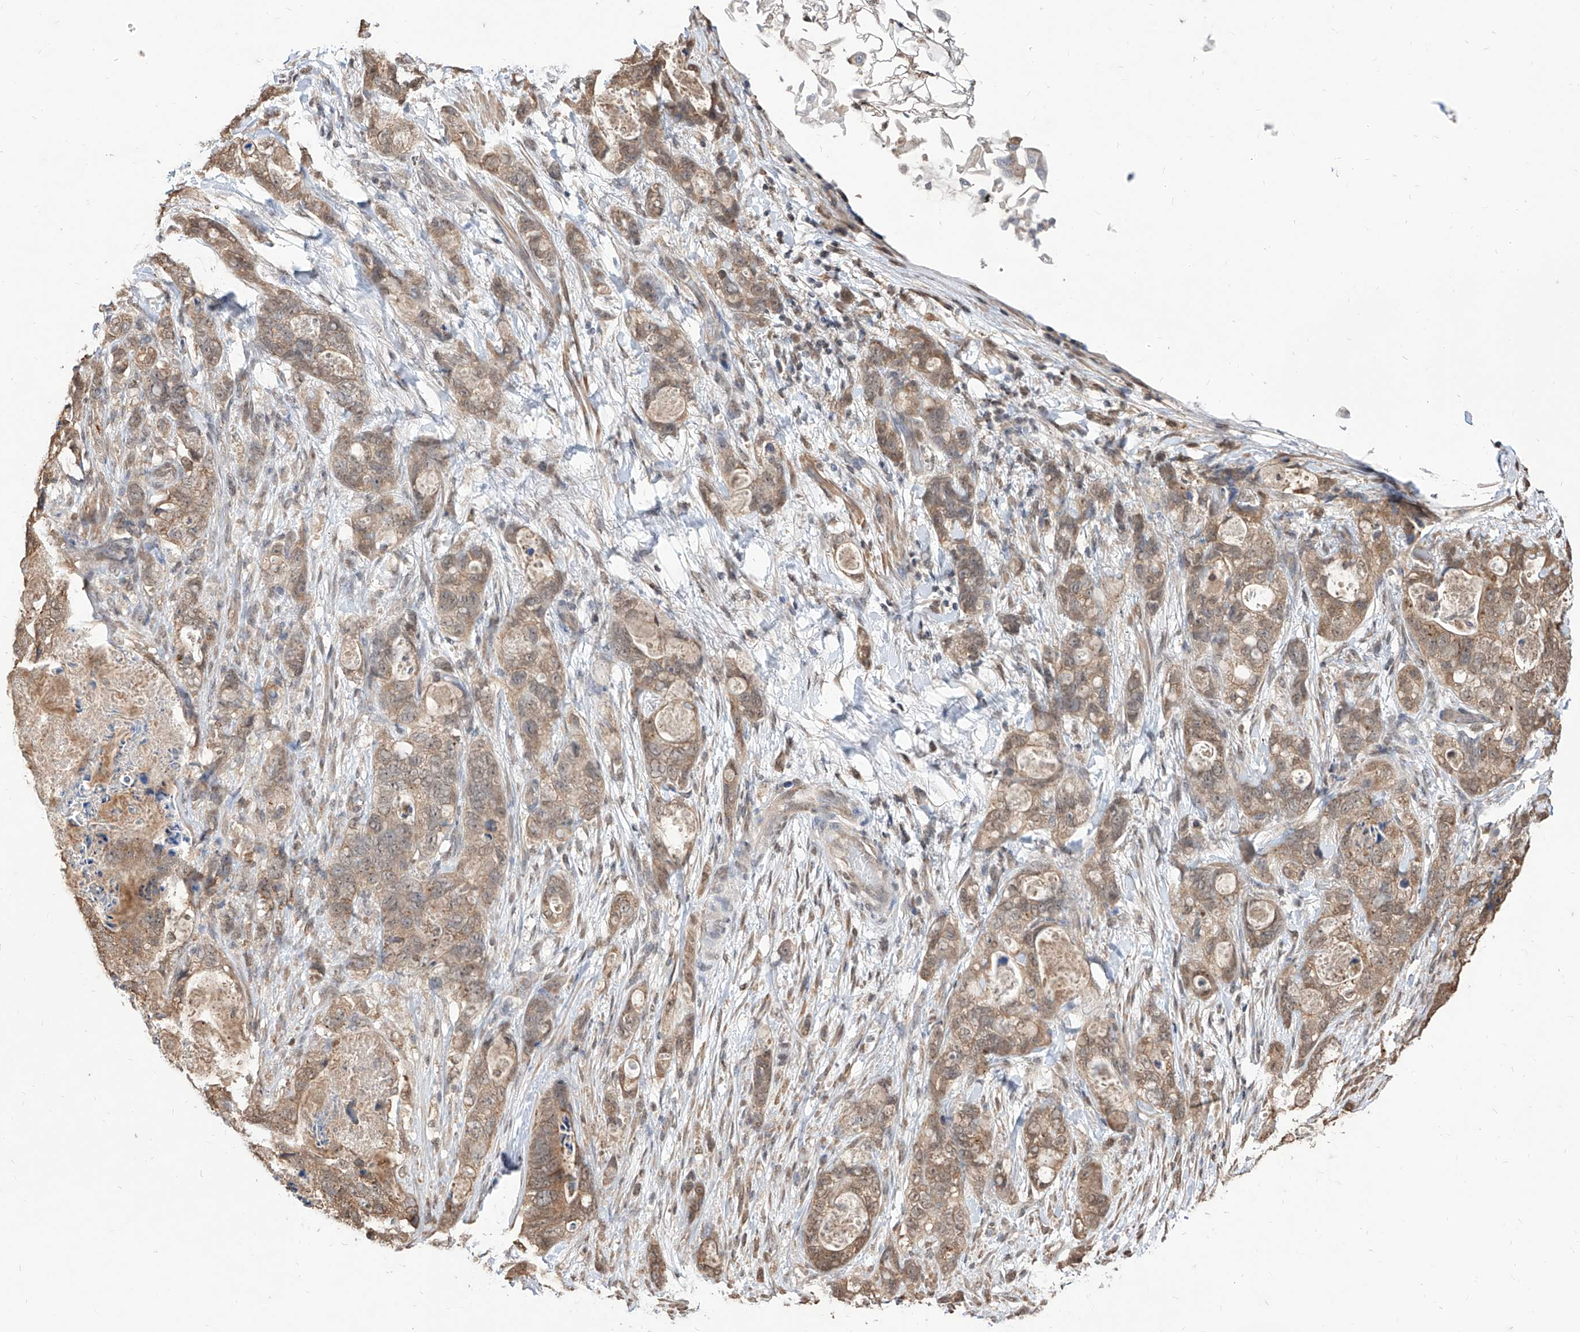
{"staining": {"intensity": "moderate", "quantity": ">75%", "location": "cytoplasmic/membranous"}, "tissue": "stomach cancer", "cell_type": "Tumor cells", "image_type": "cancer", "snomed": [{"axis": "morphology", "description": "Normal tissue, NOS"}, {"axis": "morphology", "description": "Adenocarcinoma, NOS"}, {"axis": "topography", "description": "Stomach"}], "caption": "Adenocarcinoma (stomach) tissue exhibits moderate cytoplasmic/membranous staining in approximately >75% of tumor cells, visualized by immunohistochemistry.", "gene": "C8orf82", "patient": {"sex": "female", "age": 89}}